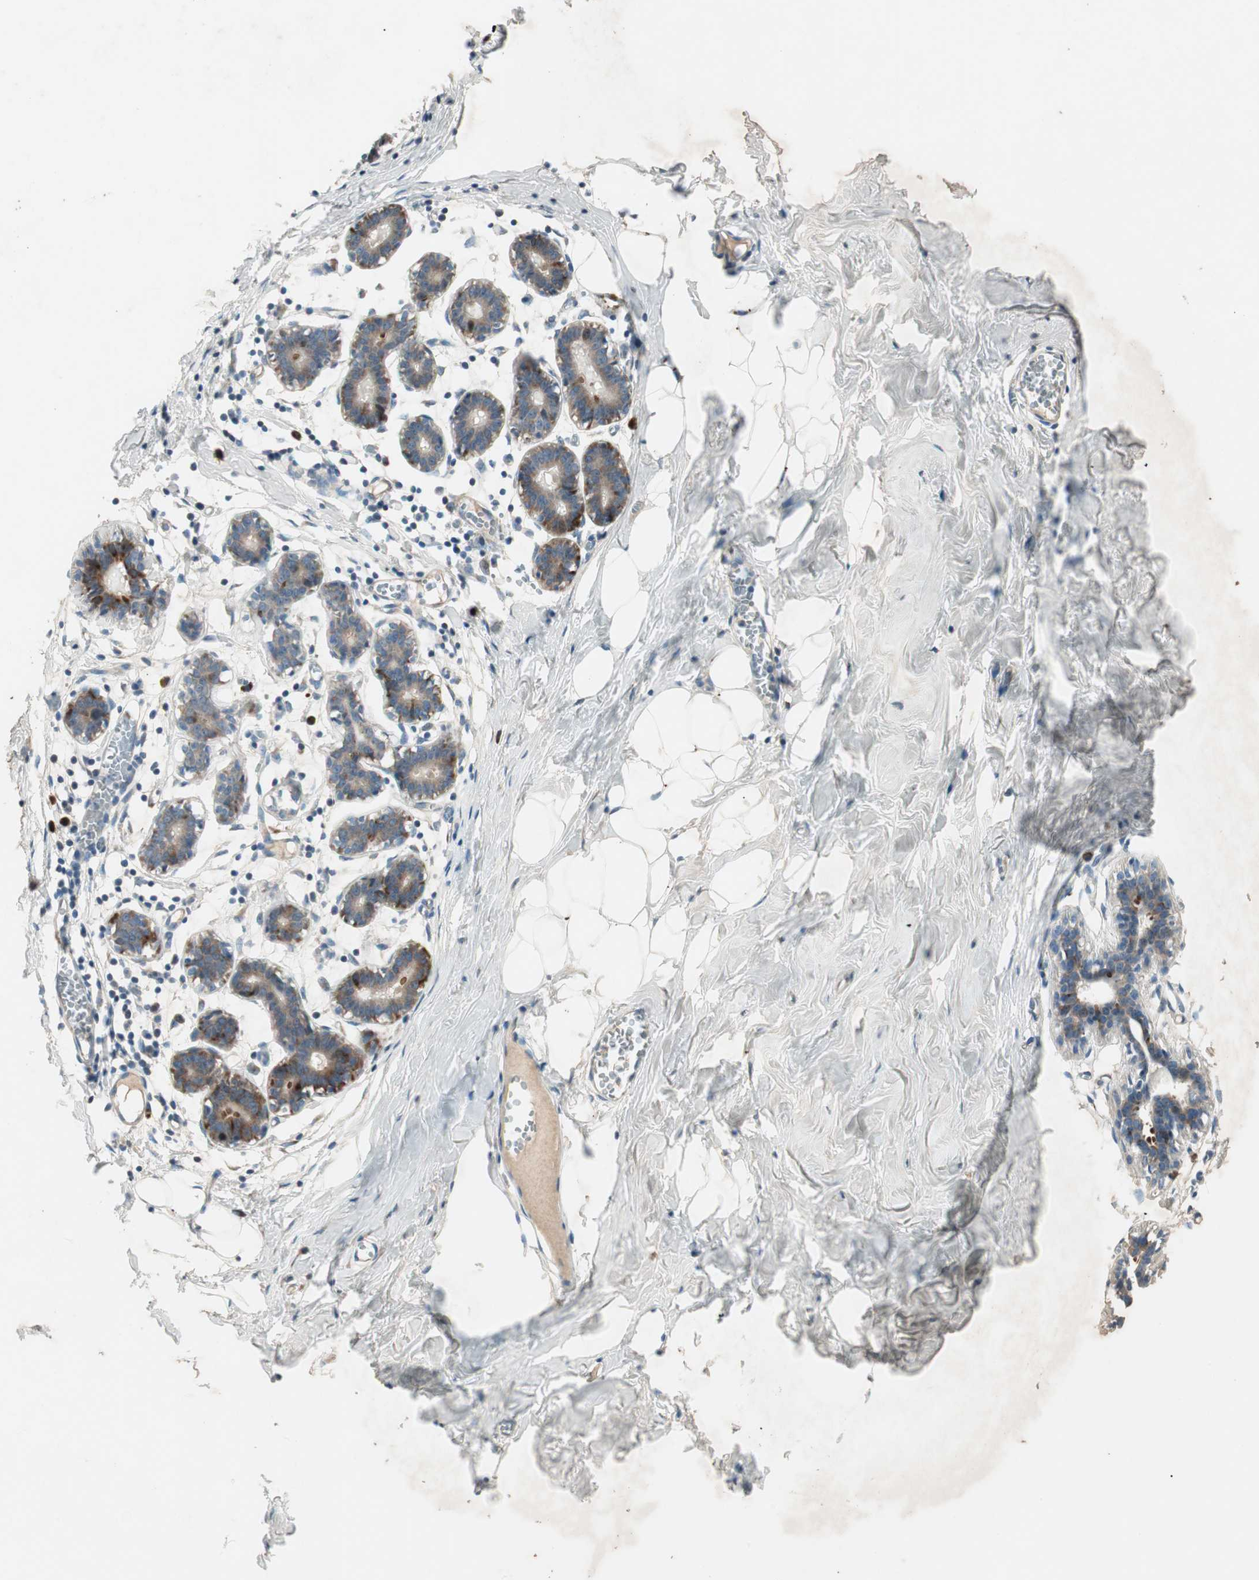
{"staining": {"intensity": "negative", "quantity": "none", "location": "none"}, "tissue": "breast", "cell_type": "Adipocytes", "image_type": "normal", "snomed": [{"axis": "morphology", "description": "Normal tissue, NOS"}, {"axis": "topography", "description": "Breast"}], "caption": "Immunohistochemistry (IHC) of benign human breast reveals no expression in adipocytes.", "gene": "APOO", "patient": {"sex": "female", "age": 27}}